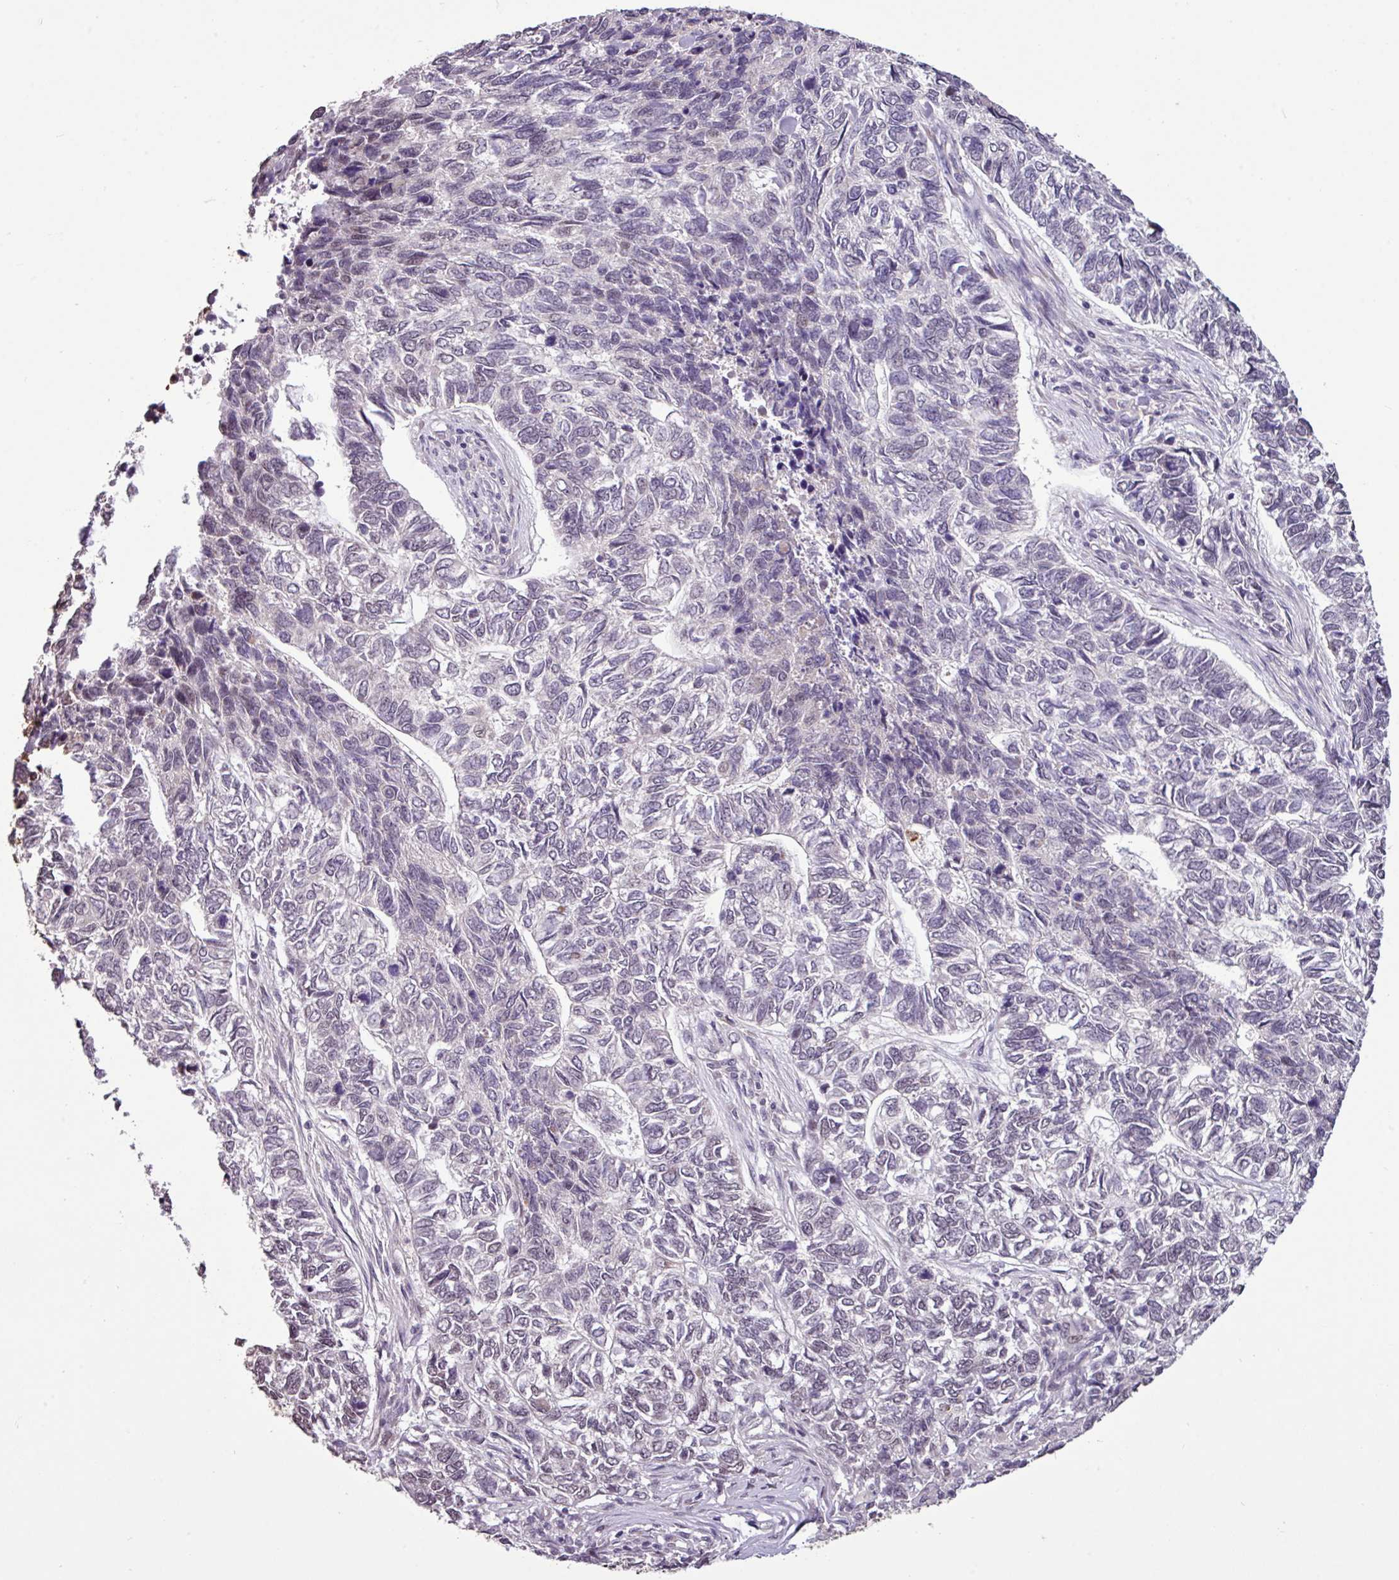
{"staining": {"intensity": "negative", "quantity": "none", "location": "none"}, "tissue": "skin cancer", "cell_type": "Tumor cells", "image_type": "cancer", "snomed": [{"axis": "morphology", "description": "Basal cell carcinoma"}, {"axis": "topography", "description": "Skin"}], "caption": "Human skin cancer stained for a protein using immunohistochemistry (IHC) demonstrates no staining in tumor cells.", "gene": "SKIC2", "patient": {"sex": "female", "age": 65}}